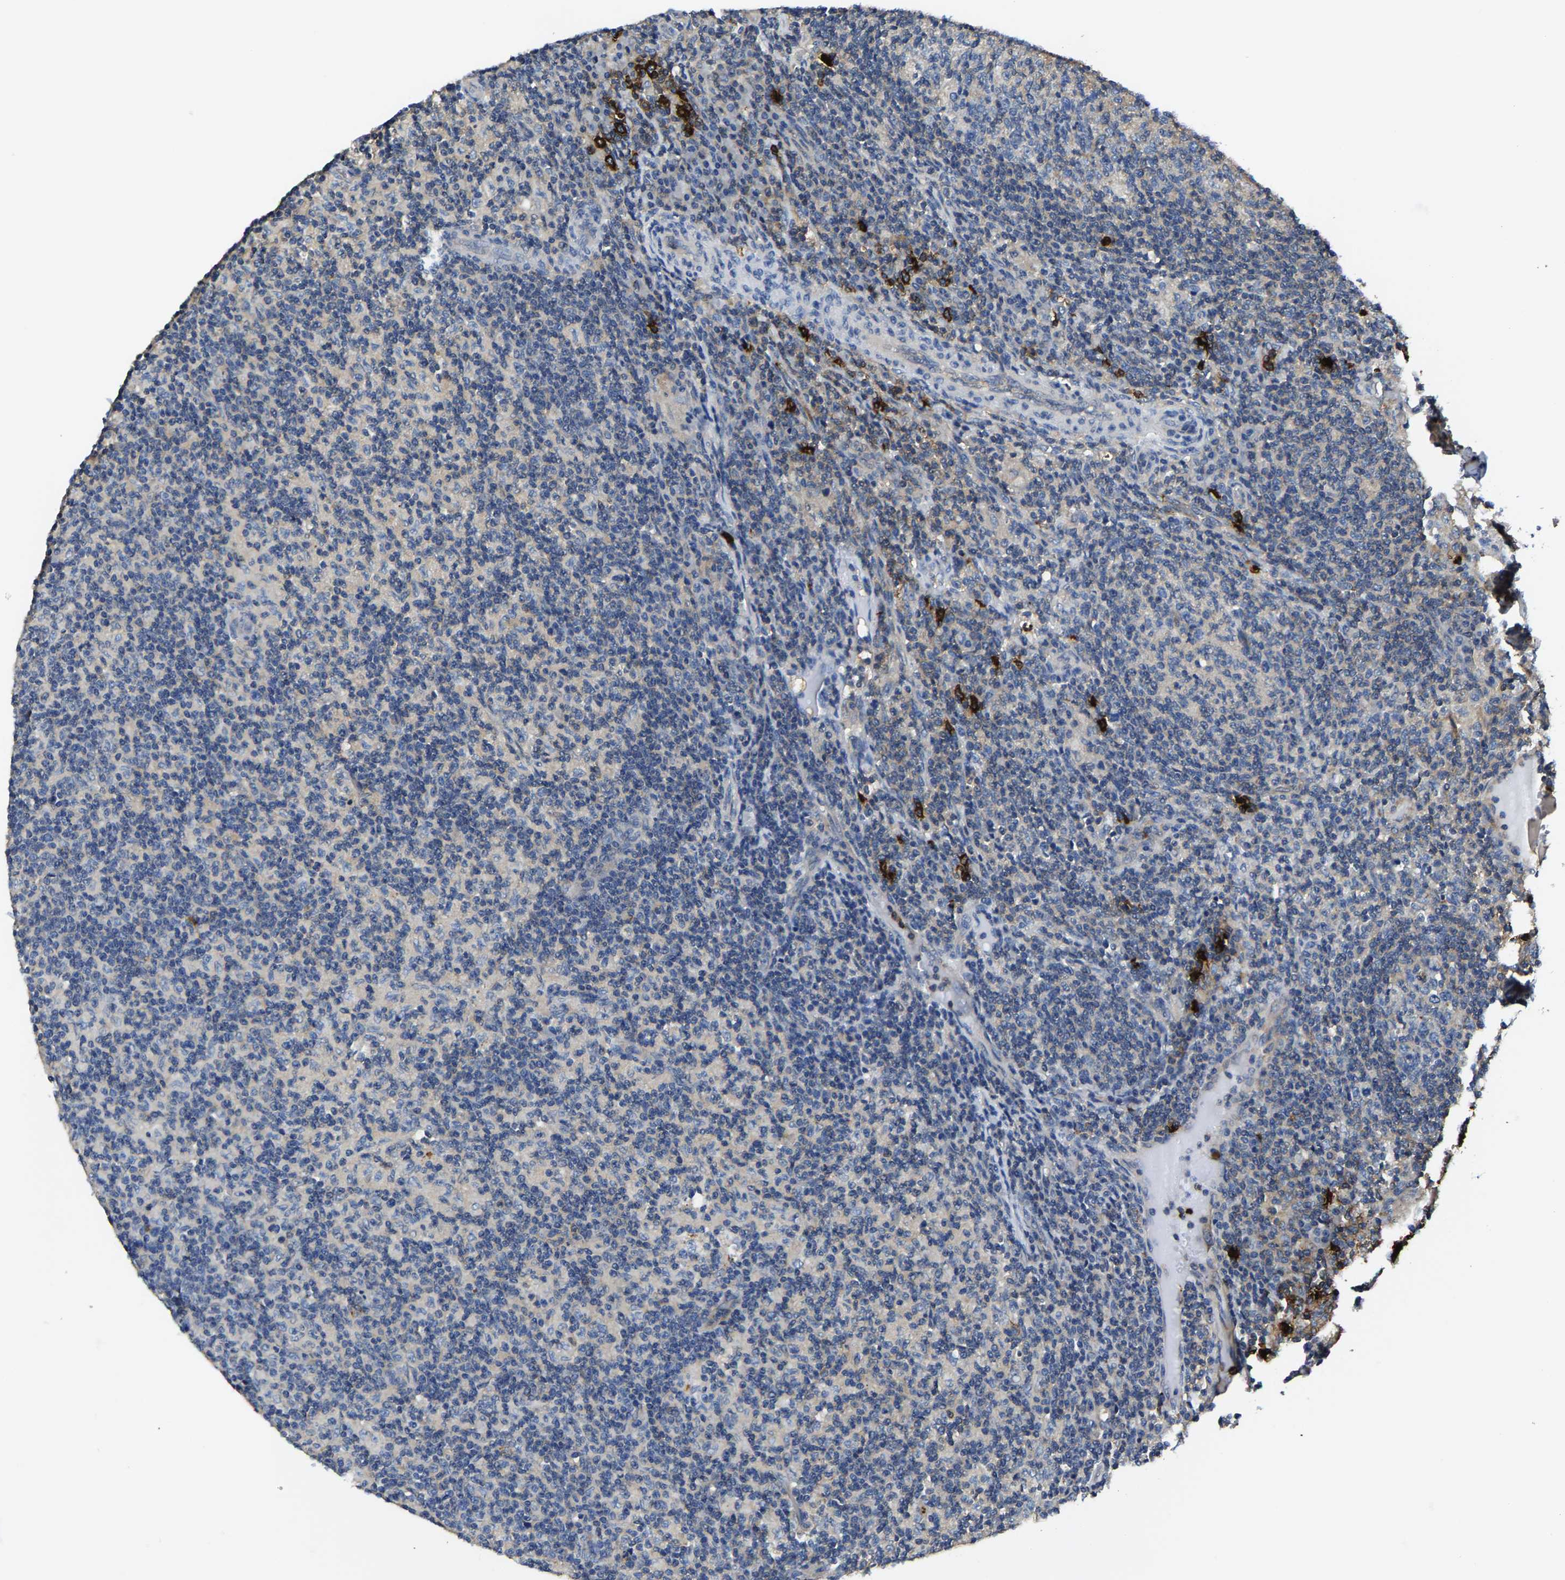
{"staining": {"intensity": "negative", "quantity": "none", "location": "none"}, "tissue": "lymph node", "cell_type": "Germinal center cells", "image_type": "normal", "snomed": [{"axis": "morphology", "description": "Normal tissue, NOS"}, {"axis": "morphology", "description": "Inflammation, NOS"}, {"axis": "topography", "description": "Lymph node"}], "caption": "Immunohistochemistry (IHC) photomicrograph of benign human lymph node stained for a protein (brown), which demonstrates no positivity in germinal center cells. (Brightfield microscopy of DAB (3,3'-diaminobenzidine) immunohistochemistry (IHC) at high magnification).", "gene": "TRAF6", "patient": {"sex": "male", "age": 55}}